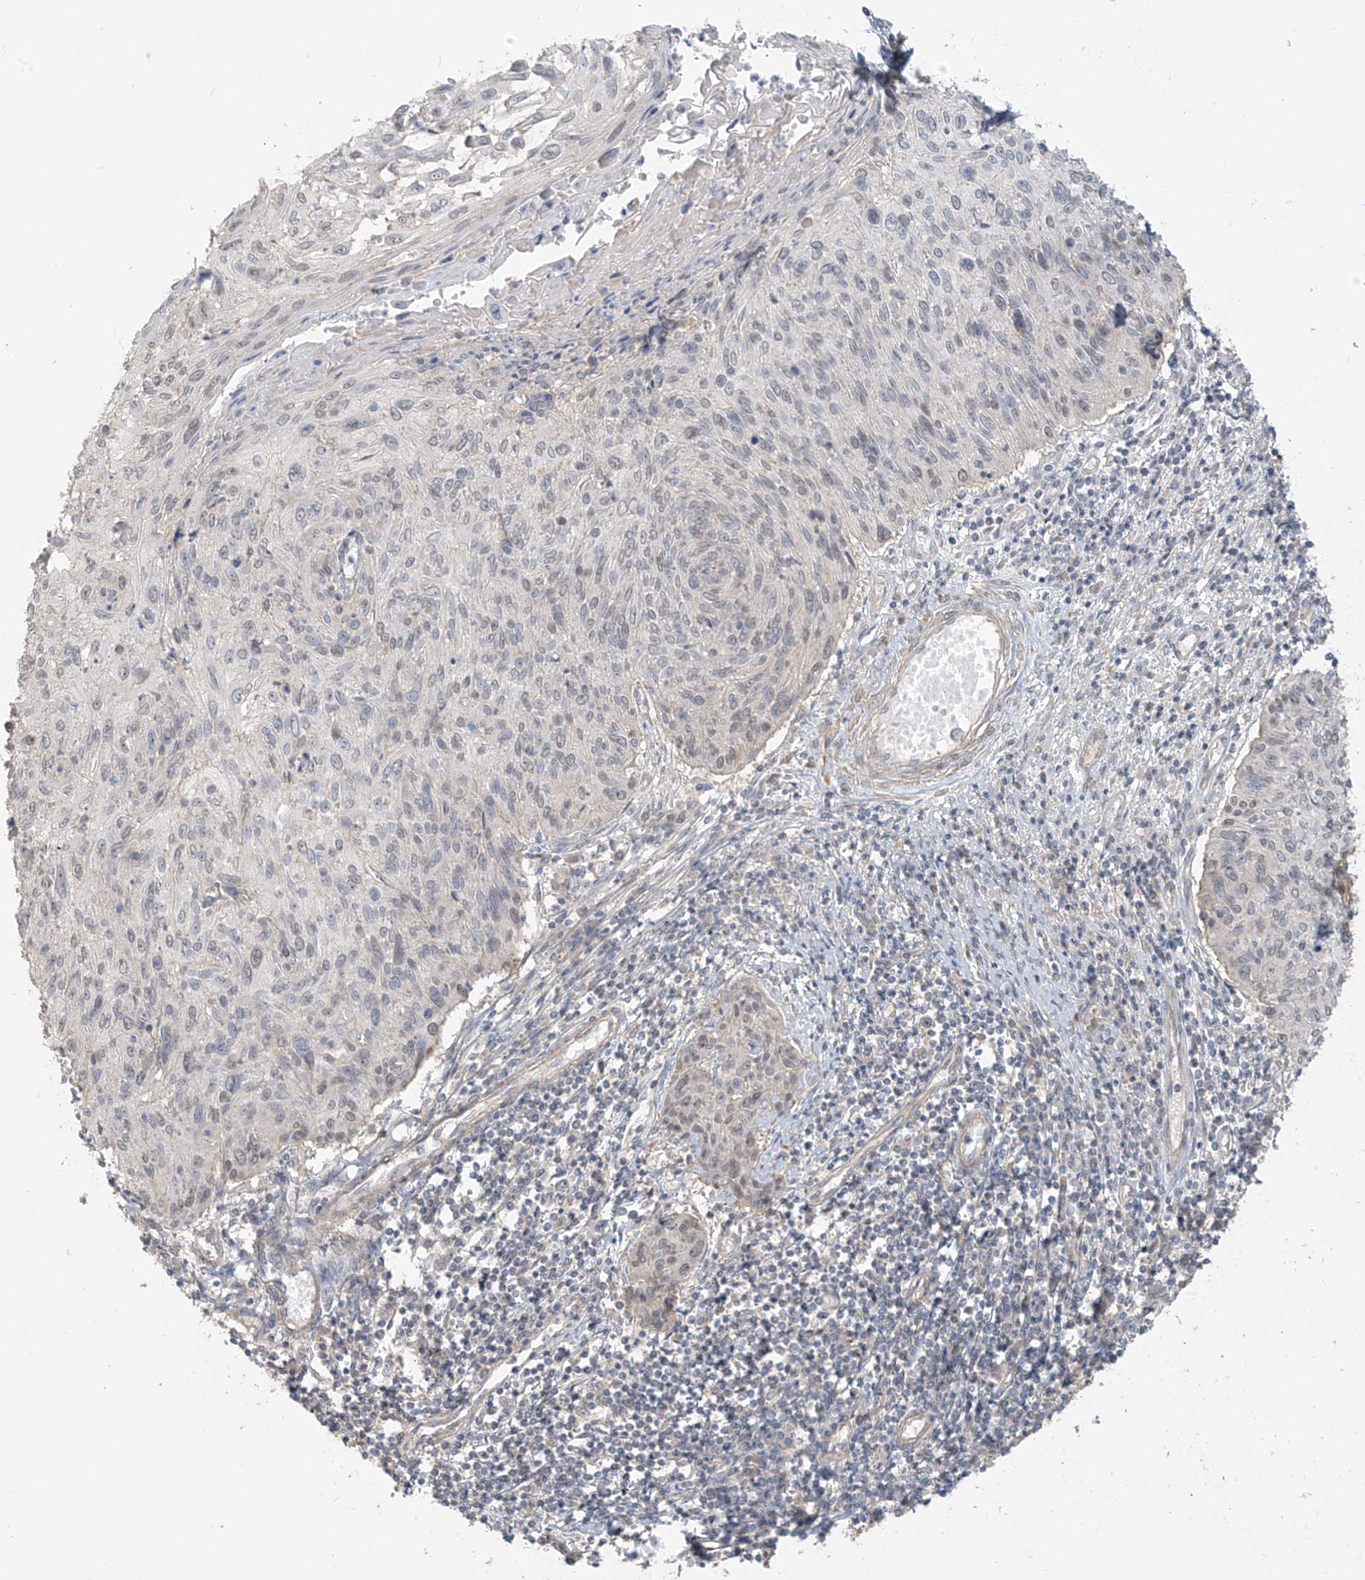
{"staining": {"intensity": "negative", "quantity": "none", "location": "none"}, "tissue": "cervical cancer", "cell_type": "Tumor cells", "image_type": "cancer", "snomed": [{"axis": "morphology", "description": "Squamous cell carcinoma, NOS"}, {"axis": "topography", "description": "Cervix"}], "caption": "There is no significant staining in tumor cells of cervical cancer (squamous cell carcinoma).", "gene": "ABCD1", "patient": {"sex": "female", "age": 51}}